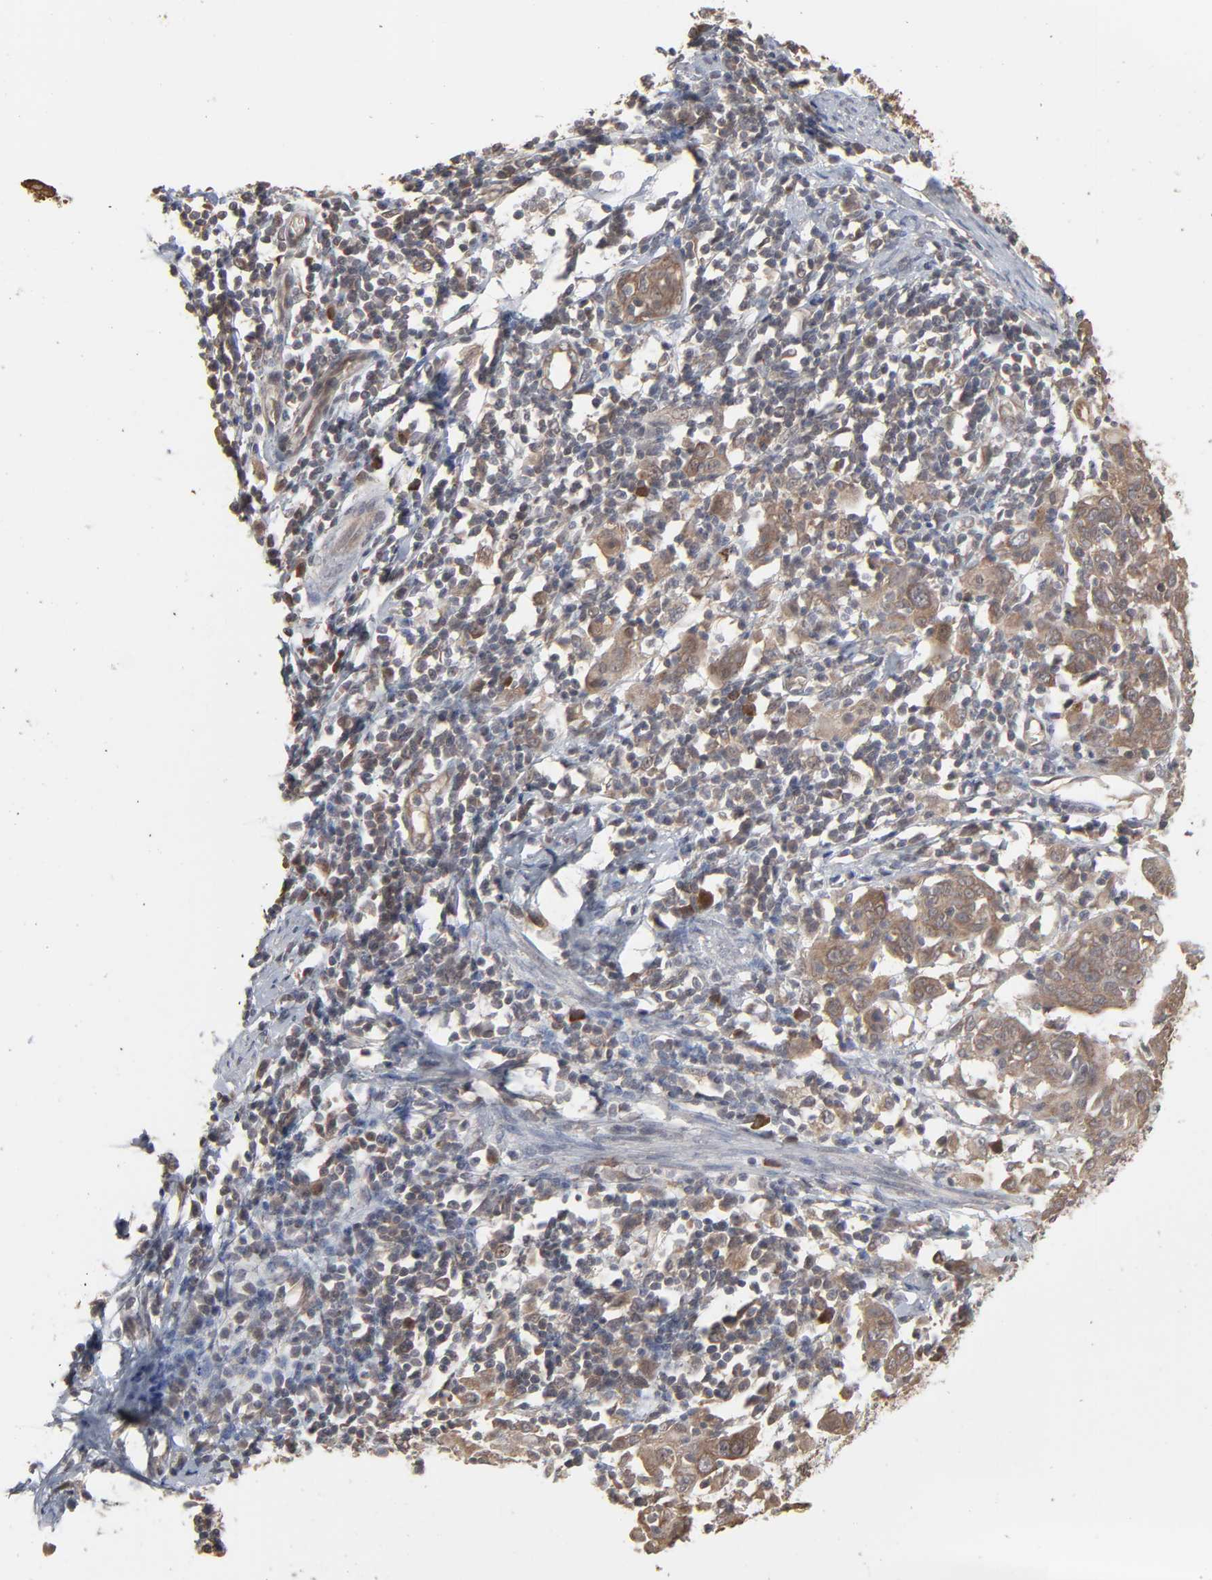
{"staining": {"intensity": "moderate", "quantity": ">75%", "location": "cytoplasmic/membranous"}, "tissue": "cervical cancer", "cell_type": "Tumor cells", "image_type": "cancer", "snomed": [{"axis": "morphology", "description": "Normal tissue, NOS"}, {"axis": "morphology", "description": "Squamous cell carcinoma, NOS"}, {"axis": "topography", "description": "Cervix"}], "caption": "Immunohistochemical staining of cervical cancer exhibits moderate cytoplasmic/membranous protein expression in approximately >75% of tumor cells.", "gene": "SCFD1", "patient": {"sex": "female", "age": 67}}